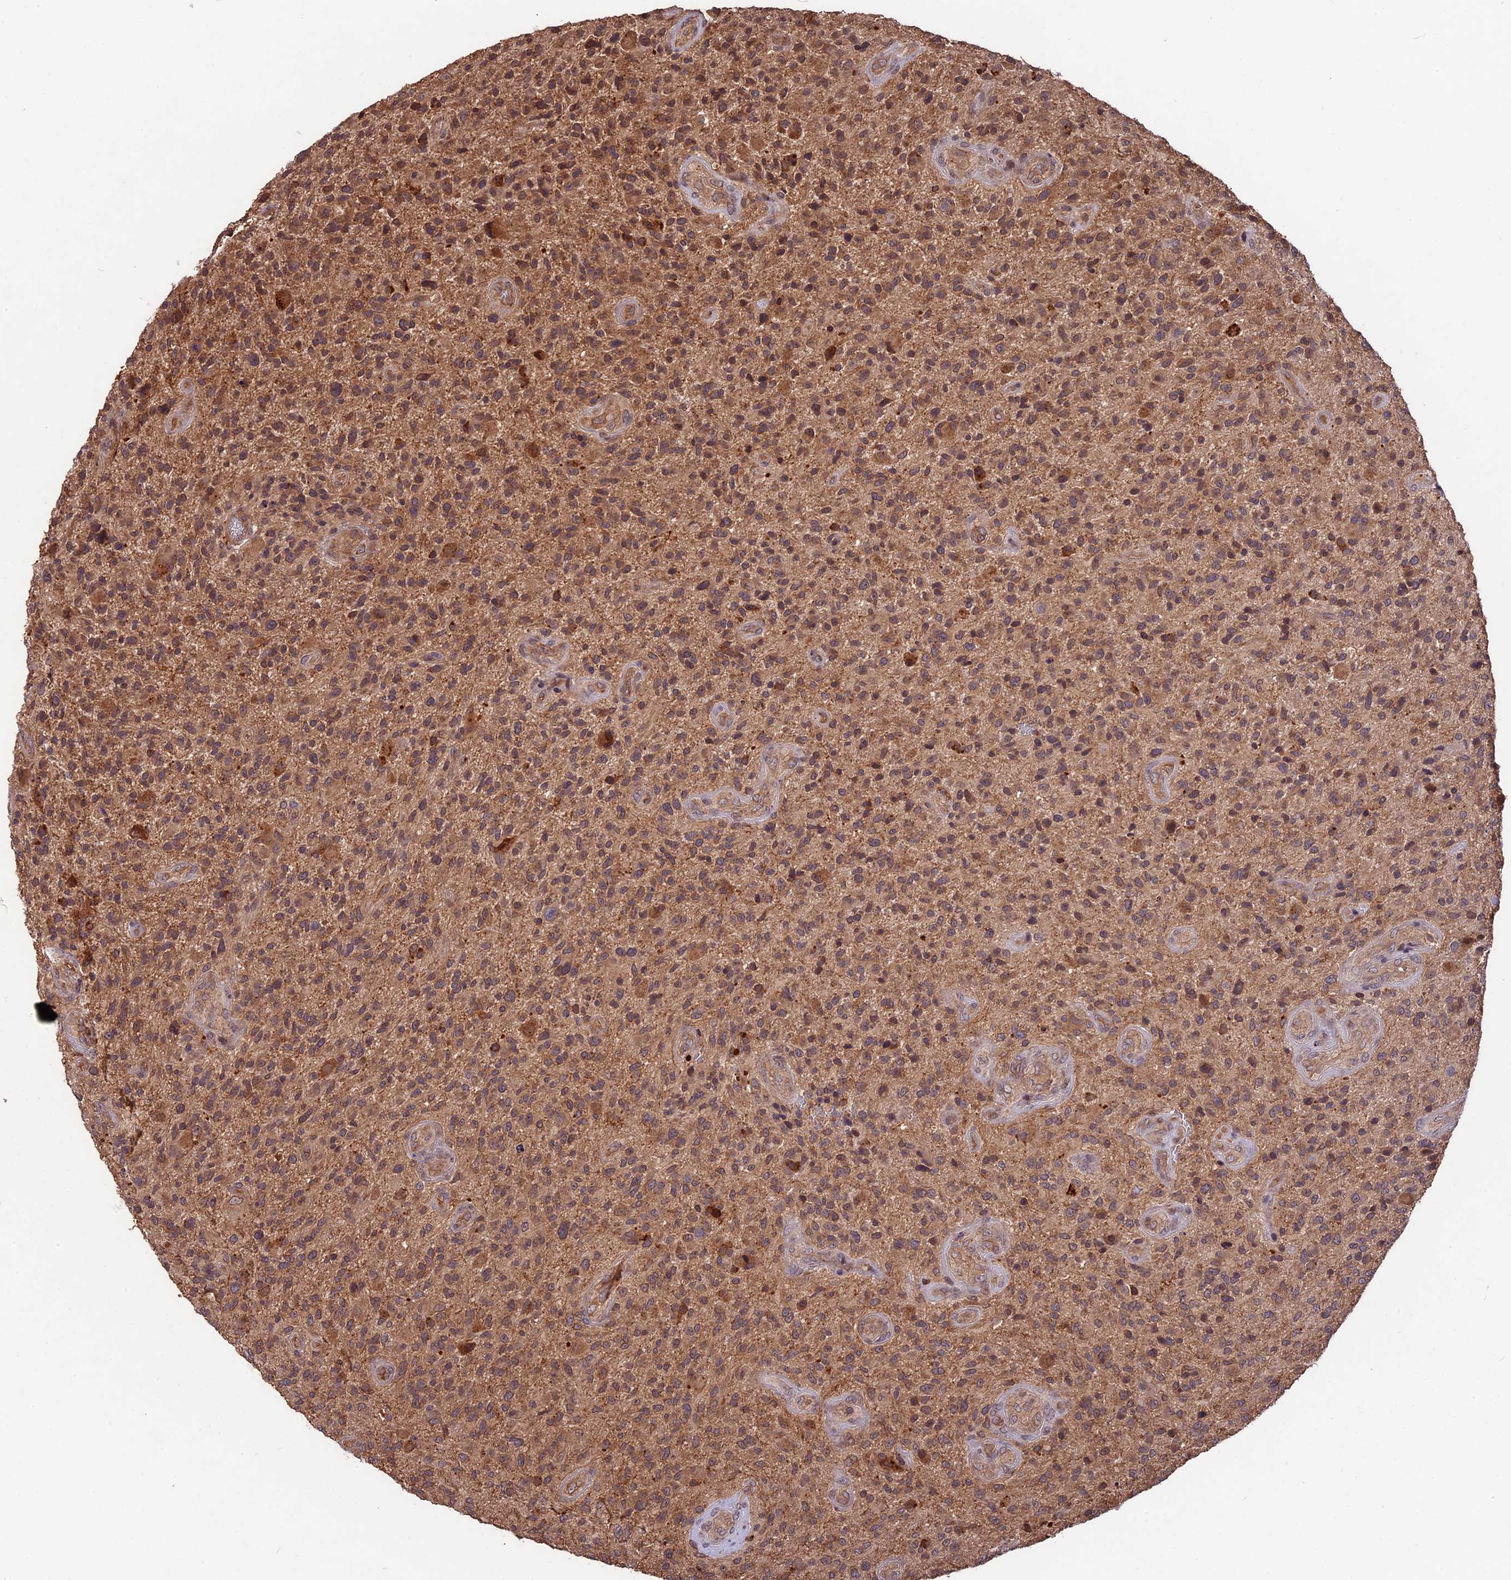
{"staining": {"intensity": "moderate", "quantity": ">75%", "location": "cytoplasmic/membranous"}, "tissue": "glioma", "cell_type": "Tumor cells", "image_type": "cancer", "snomed": [{"axis": "morphology", "description": "Glioma, malignant, High grade"}, {"axis": "topography", "description": "Brain"}], "caption": "This is a micrograph of immunohistochemistry staining of high-grade glioma (malignant), which shows moderate positivity in the cytoplasmic/membranous of tumor cells.", "gene": "CHAC1", "patient": {"sex": "male", "age": 47}}